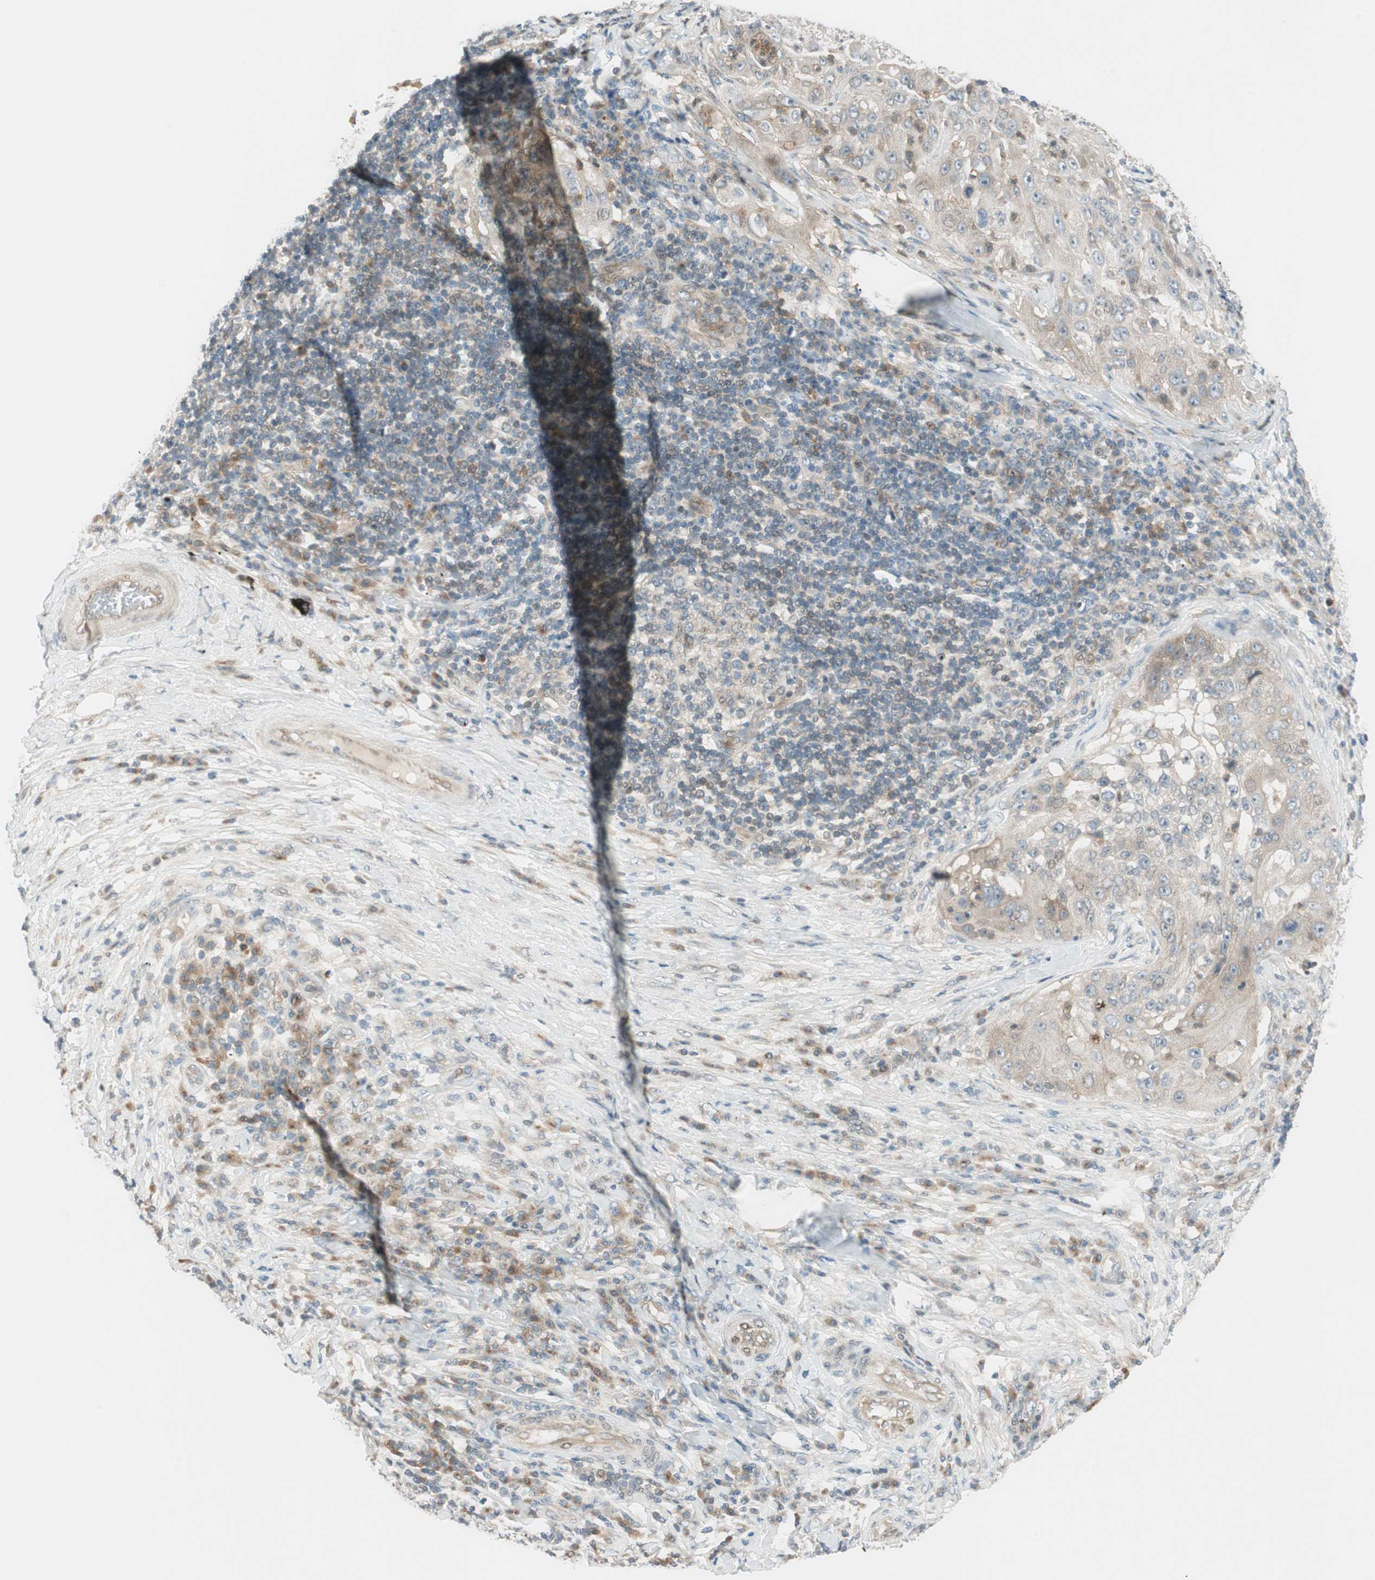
{"staining": {"intensity": "weak", "quantity": ">75%", "location": "cytoplasmic/membranous"}, "tissue": "lung cancer", "cell_type": "Tumor cells", "image_type": "cancer", "snomed": [{"axis": "morphology", "description": "Inflammation, NOS"}, {"axis": "morphology", "description": "Squamous cell carcinoma, NOS"}, {"axis": "topography", "description": "Lymph node"}, {"axis": "topography", "description": "Soft tissue"}, {"axis": "topography", "description": "Lung"}], "caption": "Immunohistochemistry (IHC) histopathology image of neoplastic tissue: human lung cancer stained using IHC displays low levels of weak protein expression localized specifically in the cytoplasmic/membranous of tumor cells, appearing as a cytoplasmic/membranous brown color.", "gene": "CGRRF1", "patient": {"sex": "male", "age": 66}}